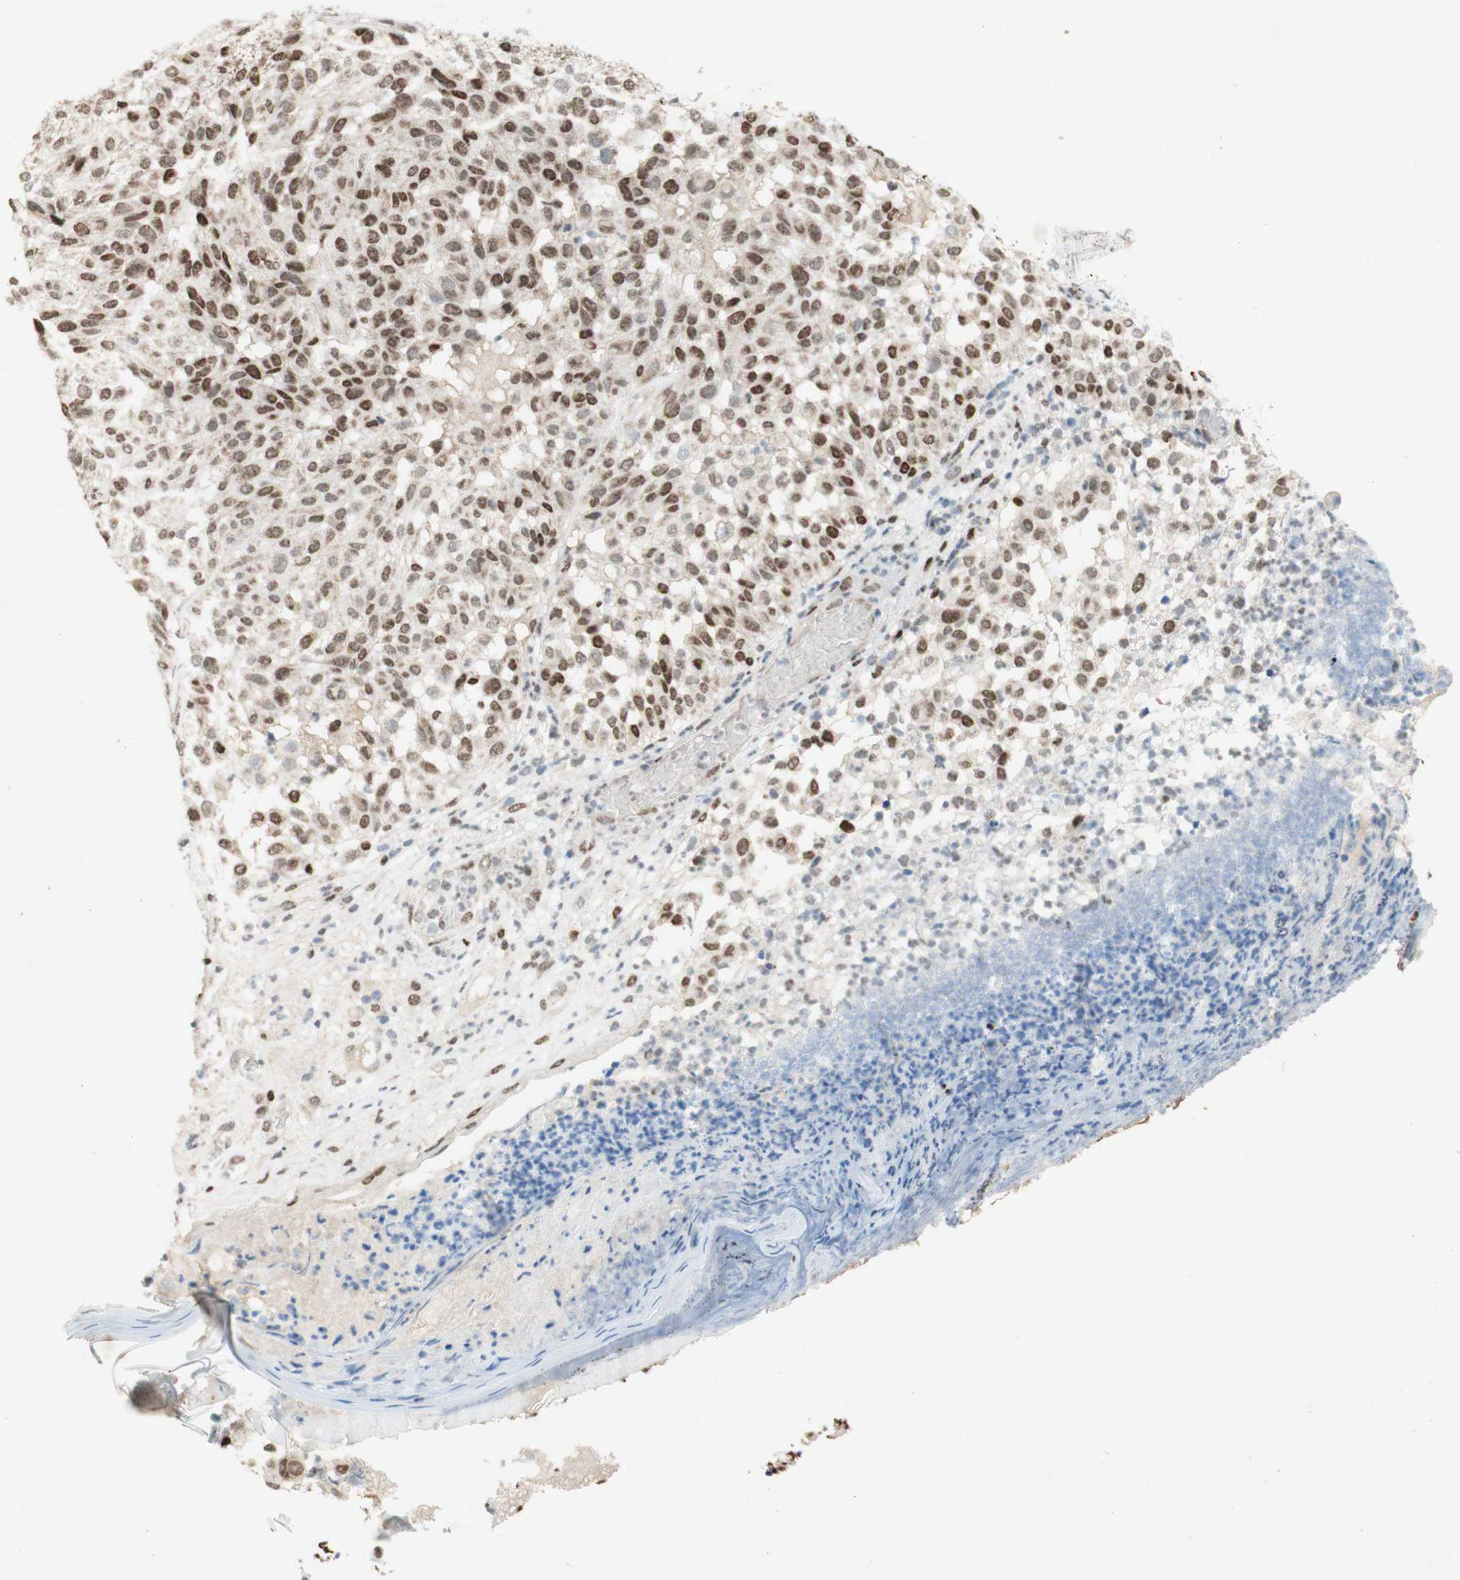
{"staining": {"intensity": "moderate", "quantity": "25%-75%", "location": "nuclear"}, "tissue": "melanoma", "cell_type": "Tumor cells", "image_type": "cancer", "snomed": [{"axis": "morphology", "description": "Malignant melanoma, NOS"}, {"axis": "topography", "description": "Skin"}], "caption": "Melanoma stained with DAB immunohistochemistry (IHC) shows medium levels of moderate nuclear positivity in approximately 25%-75% of tumor cells. The staining was performed using DAB to visualize the protein expression in brown, while the nuclei were stained in blue with hematoxylin (Magnification: 20x).", "gene": "DNMT3A", "patient": {"sex": "female", "age": 46}}